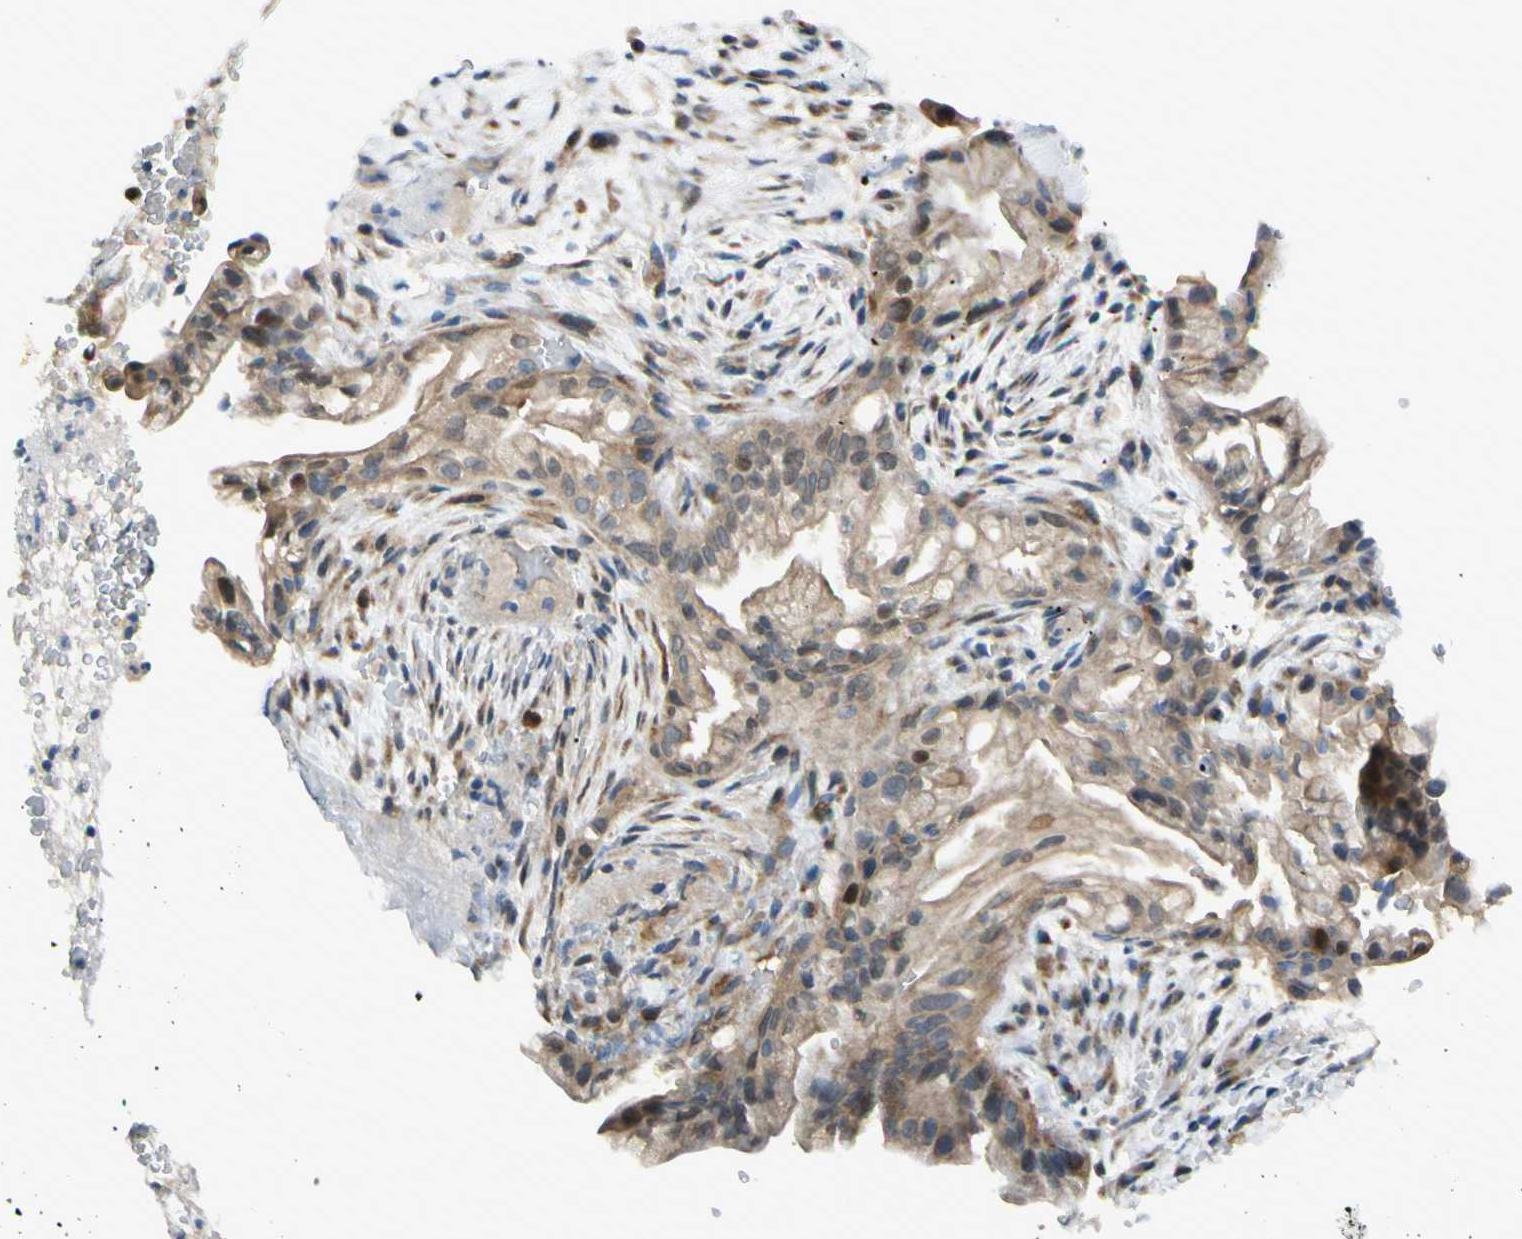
{"staining": {"intensity": "moderate", "quantity": ">75%", "location": "cytoplasmic/membranous"}, "tissue": "liver cancer", "cell_type": "Tumor cells", "image_type": "cancer", "snomed": [{"axis": "morphology", "description": "Cholangiocarcinoma"}, {"axis": "topography", "description": "Liver"}], "caption": "Brown immunohistochemical staining in liver cancer reveals moderate cytoplasmic/membranous expression in approximately >75% of tumor cells.", "gene": "PTTG1", "patient": {"sex": "female", "age": 68}}